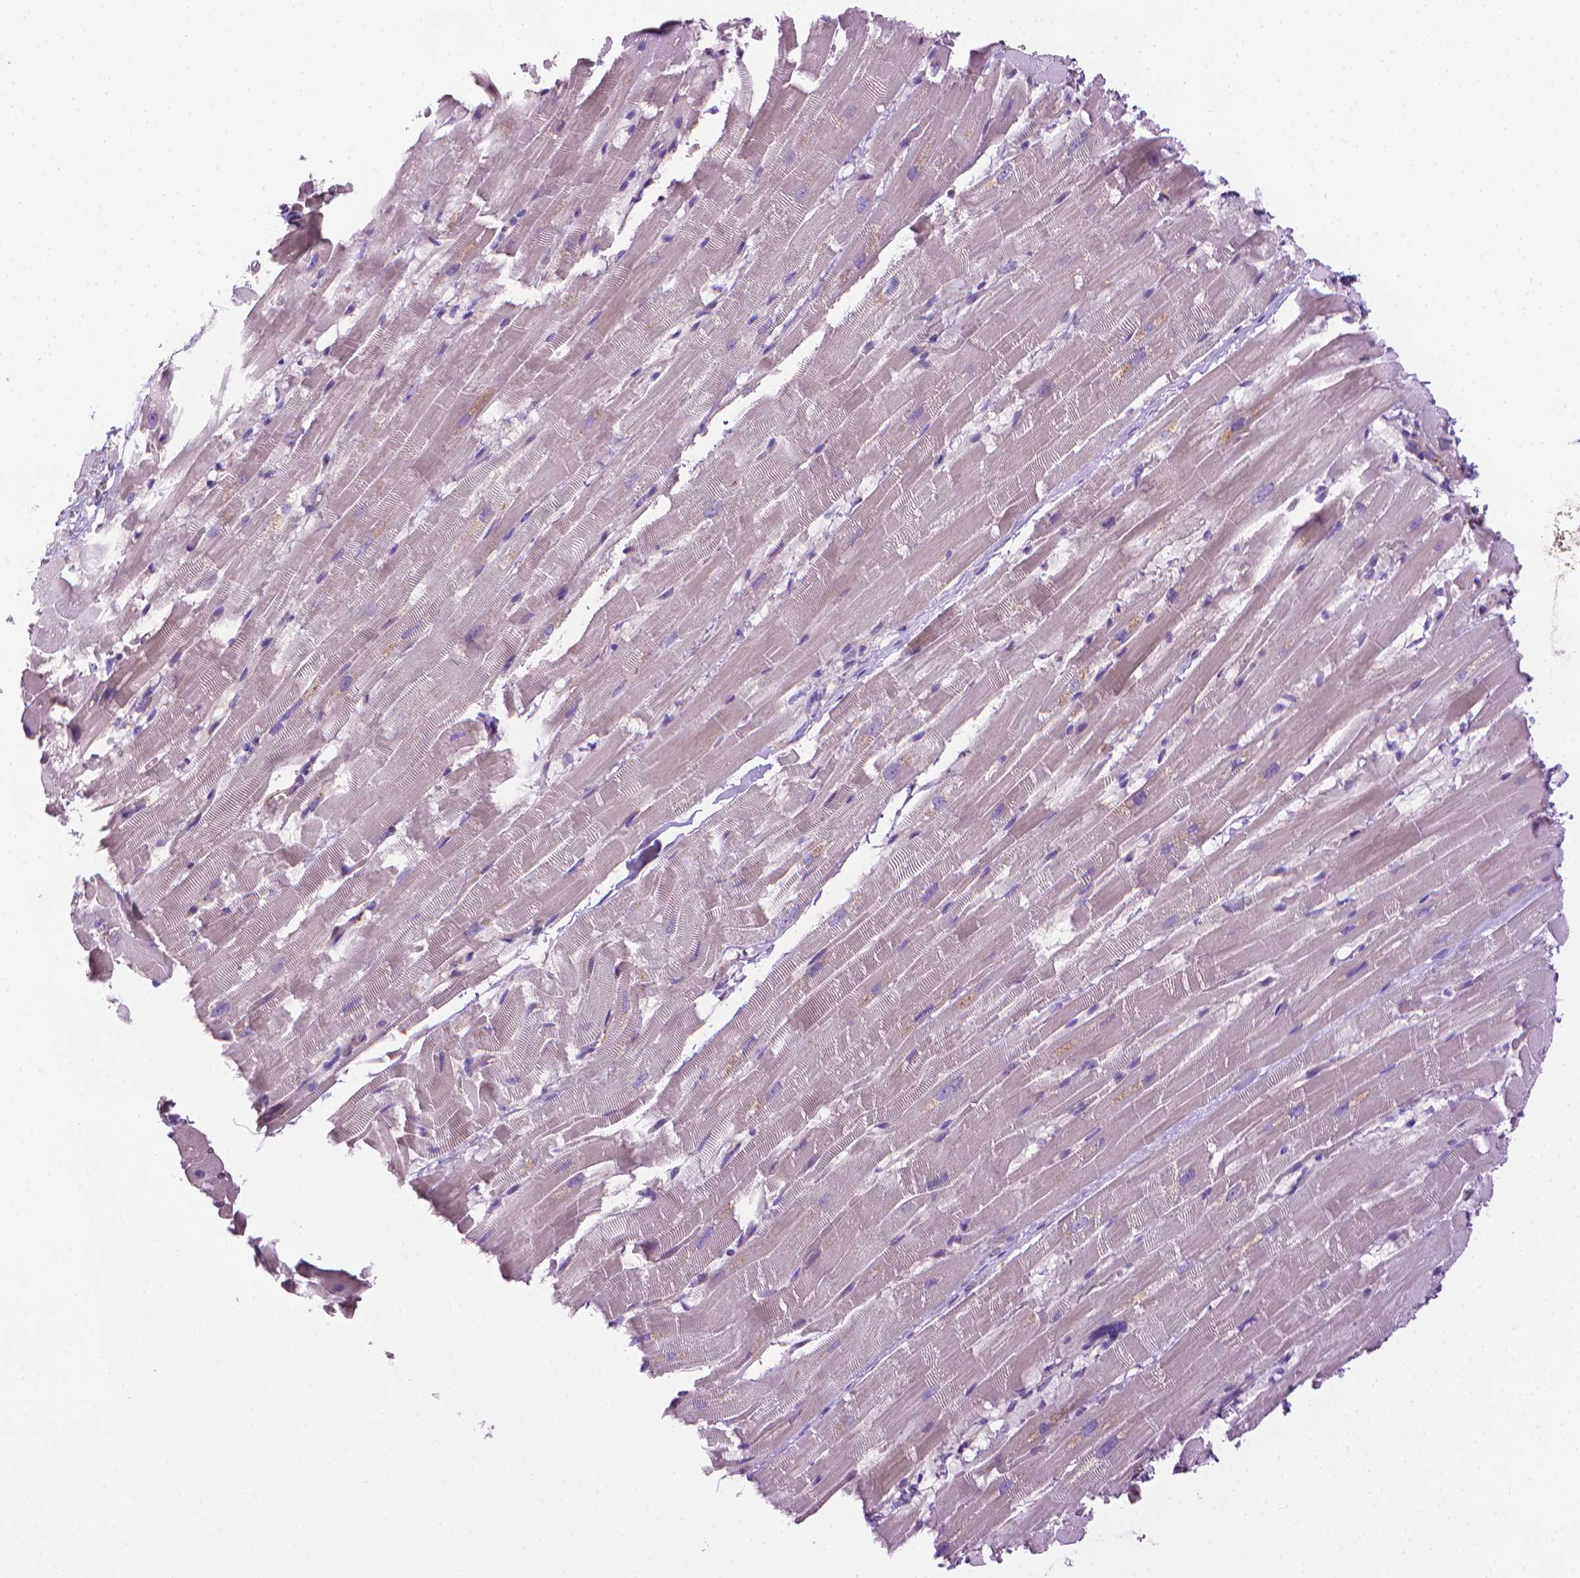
{"staining": {"intensity": "negative", "quantity": "none", "location": "none"}, "tissue": "heart muscle", "cell_type": "Cardiomyocytes", "image_type": "normal", "snomed": [{"axis": "morphology", "description": "Normal tissue, NOS"}, {"axis": "topography", "description": "Heart"}], "caption": "This photomicrograph is of unremarkable heart muscle stained with immunohistochemistry to label a protein in brown with the nuclei are counter-stained blue. There is no expression in cardiomyocytes.", "gene": "SLC51B", "patient": {"sex": "male", "age": 37}}